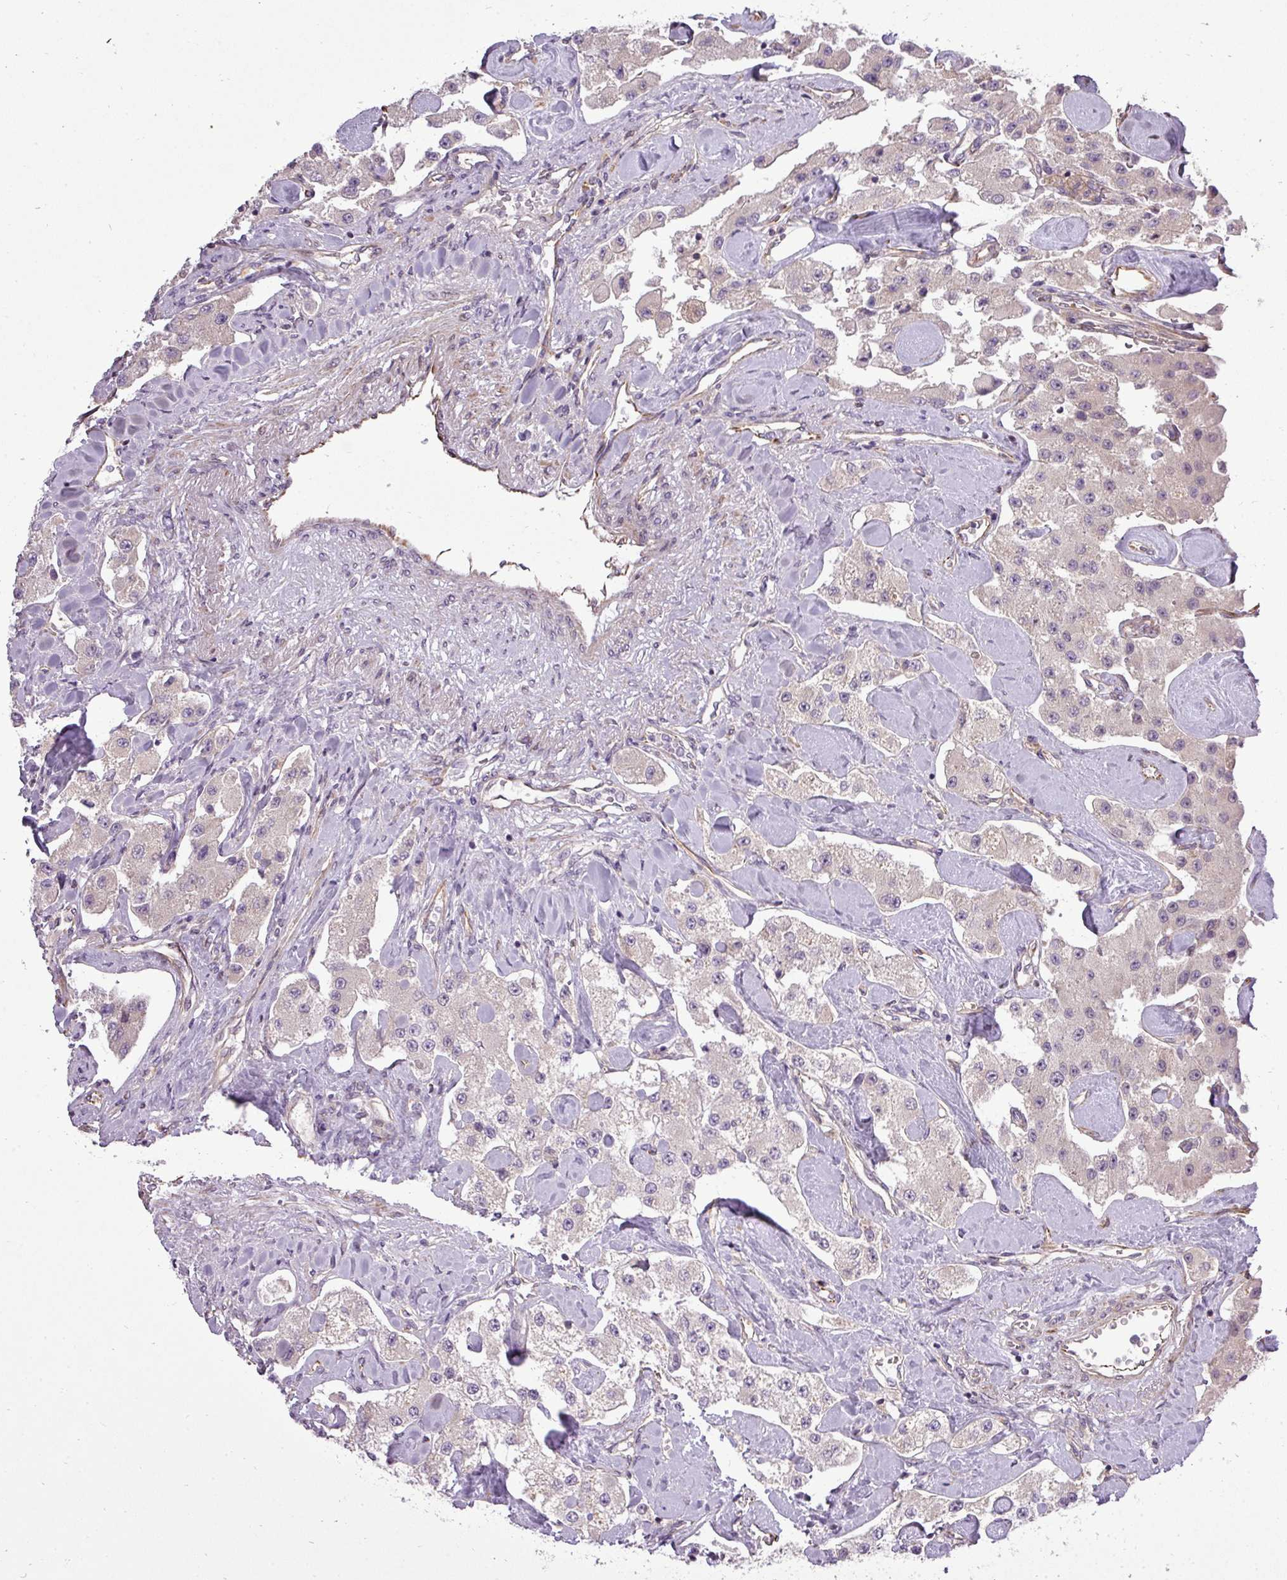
{"staining": {"intensity": "negative", "quantity": "none", "location": "none"}, "tissue": "carcinoid", "cell_type": "Tumor cells", "image_type": "cancer", "snomed": [{"axis": "morphology", "description": "Carcinoid, malignant, NOS"}, {"axis": "topography", "description": "Pancreas"}], "caption": "This micrograph is of carcinoid stained with immunohistochemistry (IHC) to label a protein in brown with the nuclei are counter-stained blue. There is no expression in tumor cells. (DAB (3,3'-diaminobenzidine) immunohistochemistry visualized using brightfield microscopy, high magnification).", "gene": "PDRG1", "patient": {"sex": "male", "age": 41}}